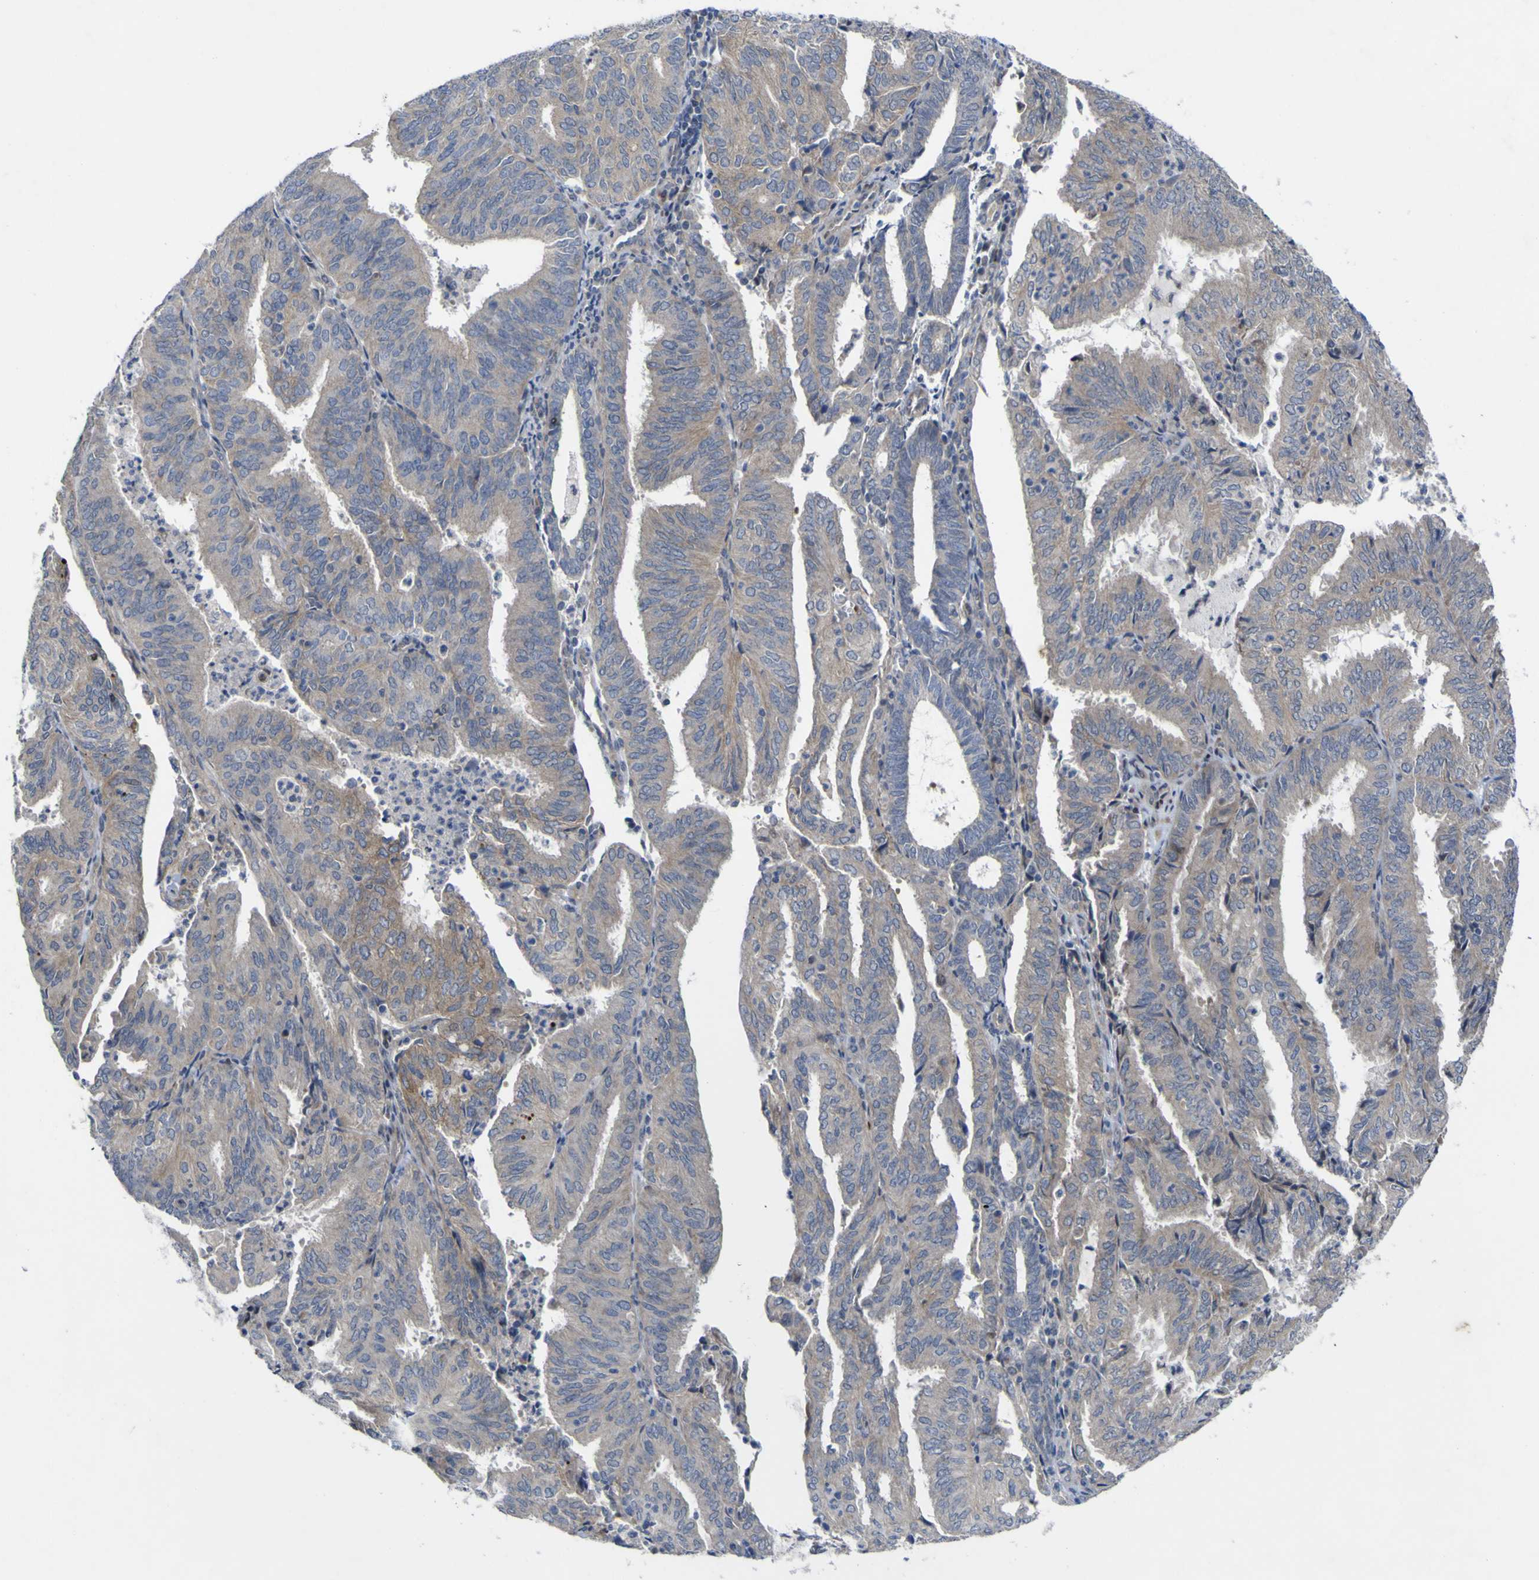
{"staining": {"intensity": "weak", "quantity": ">75%", "location": "cytoplasmic/membranous"}, "tissue": "endometrial cancer", "cell_type": "Tumor cells", "image_type": "cancer", "snomed": [{"axis": "morphology", "description": "Adenocarcinoma, NOS"}, {"axis": "topography", "description": "Uterus"}], "caption": "Immunohistochemistry staining of adenocarcinoma (endometrial), which shows low levels of weak cytoplasmic/membranous positivity in about >75% of tumor cells indicating weak cytoplasmic/membranous protein positivity. The staining was performed using DAB (brown) for protein detection and nuclei were counterstained in hematoxylin (blue).", "gene": "NAV1", "patient": {"sex": "female", "age": 60}}